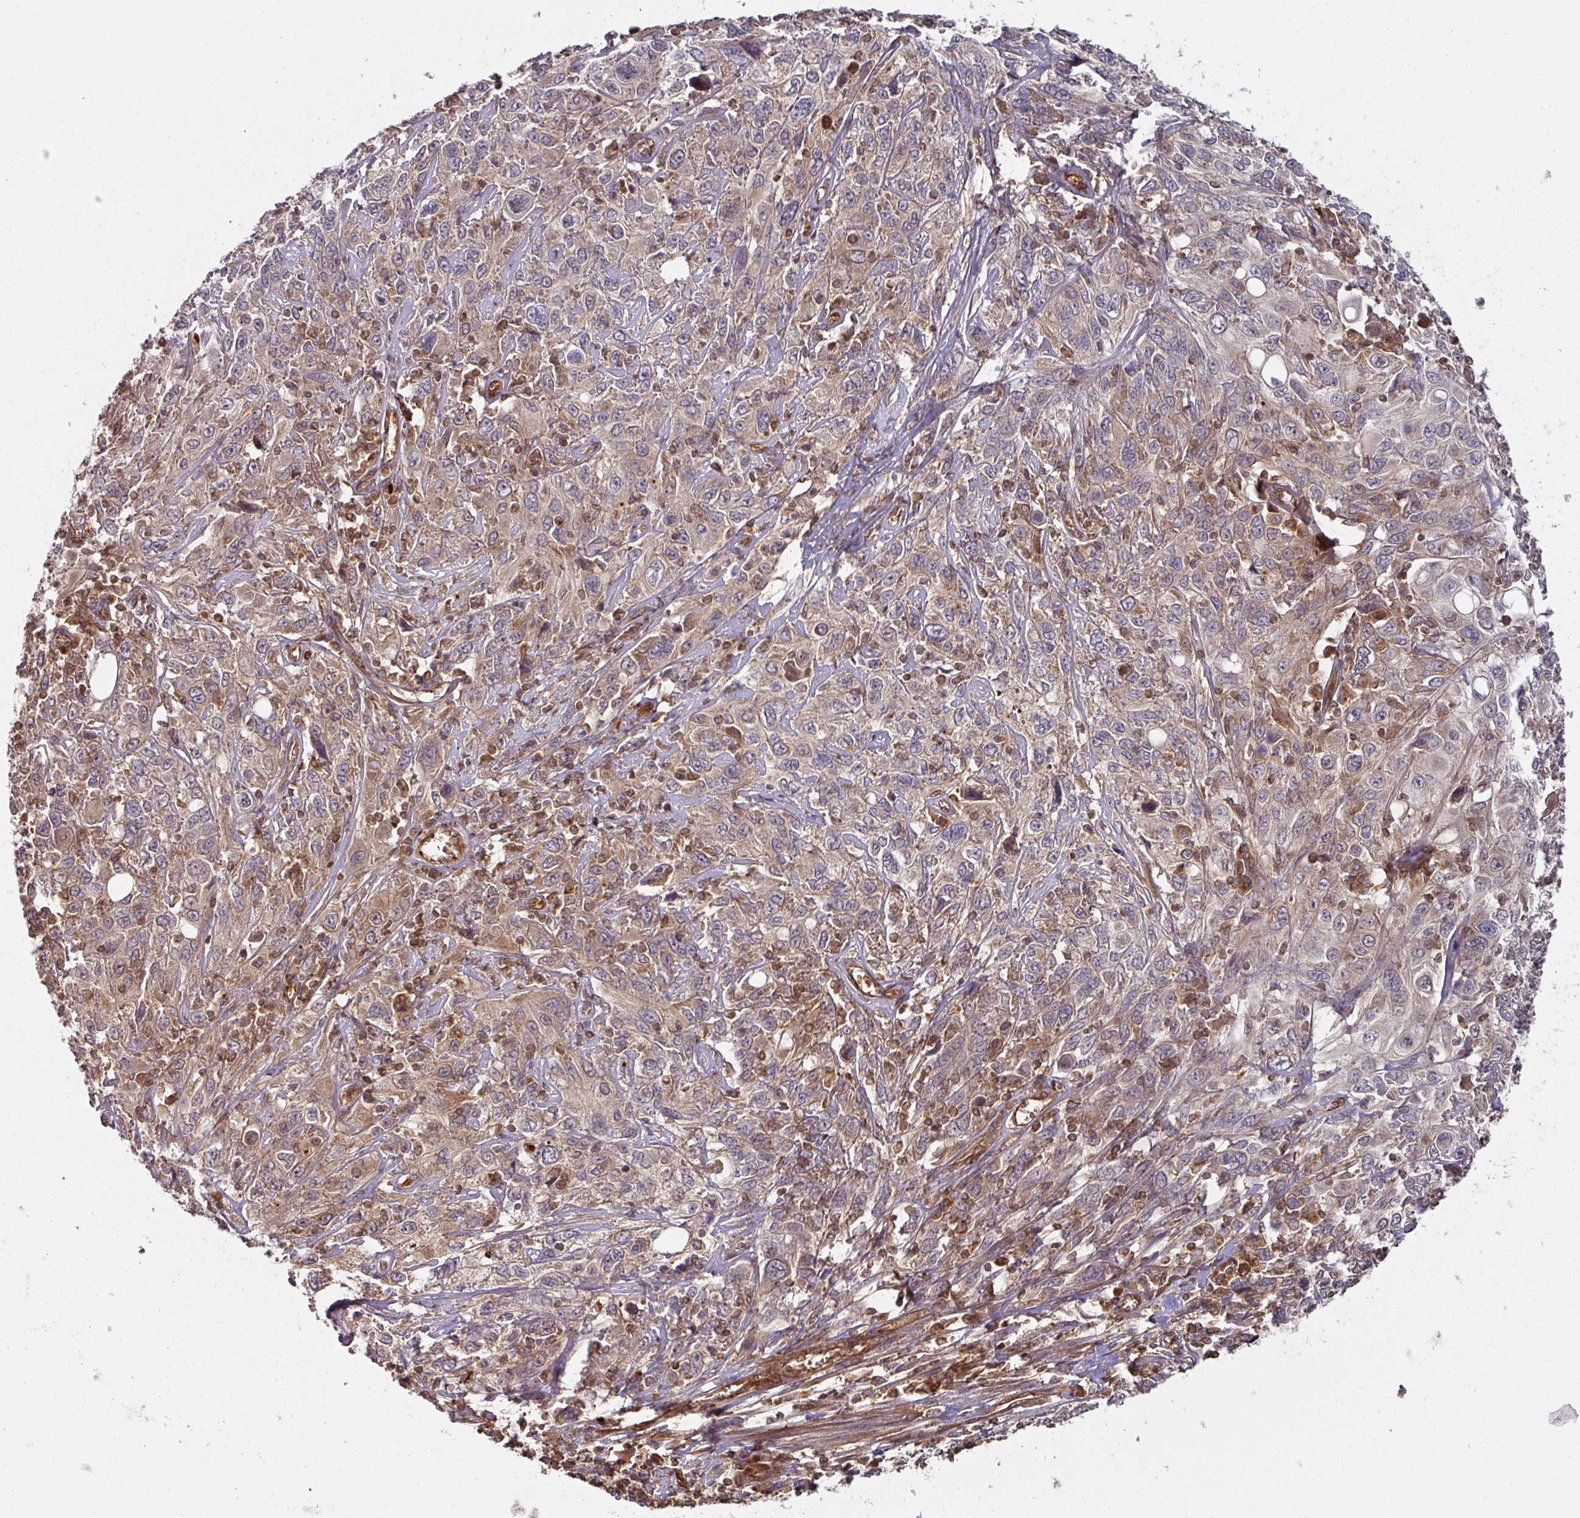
{"staining": {"intensity": "moderate", "quantity": "25%-75%", "location": "cytoplasmic/membranous"}, "tissue": "cervical cancer", "cell_type": "Tumor cells", "image_type": "cancer", "snomed": [{"axis": "morphology", "description": "Squamous cell carcinoma, NOS"}, {"axis": "topography", "description": "Cervix"}], "caption": "Protein staining shows moderate cytoplasmic/membranous positivity in approximately 25%-75% of tumor cells in squamous cell carcinoma (cervical).", "gene": "EIF4EBP2", "patient": {"sex": "female", "age": 46}}